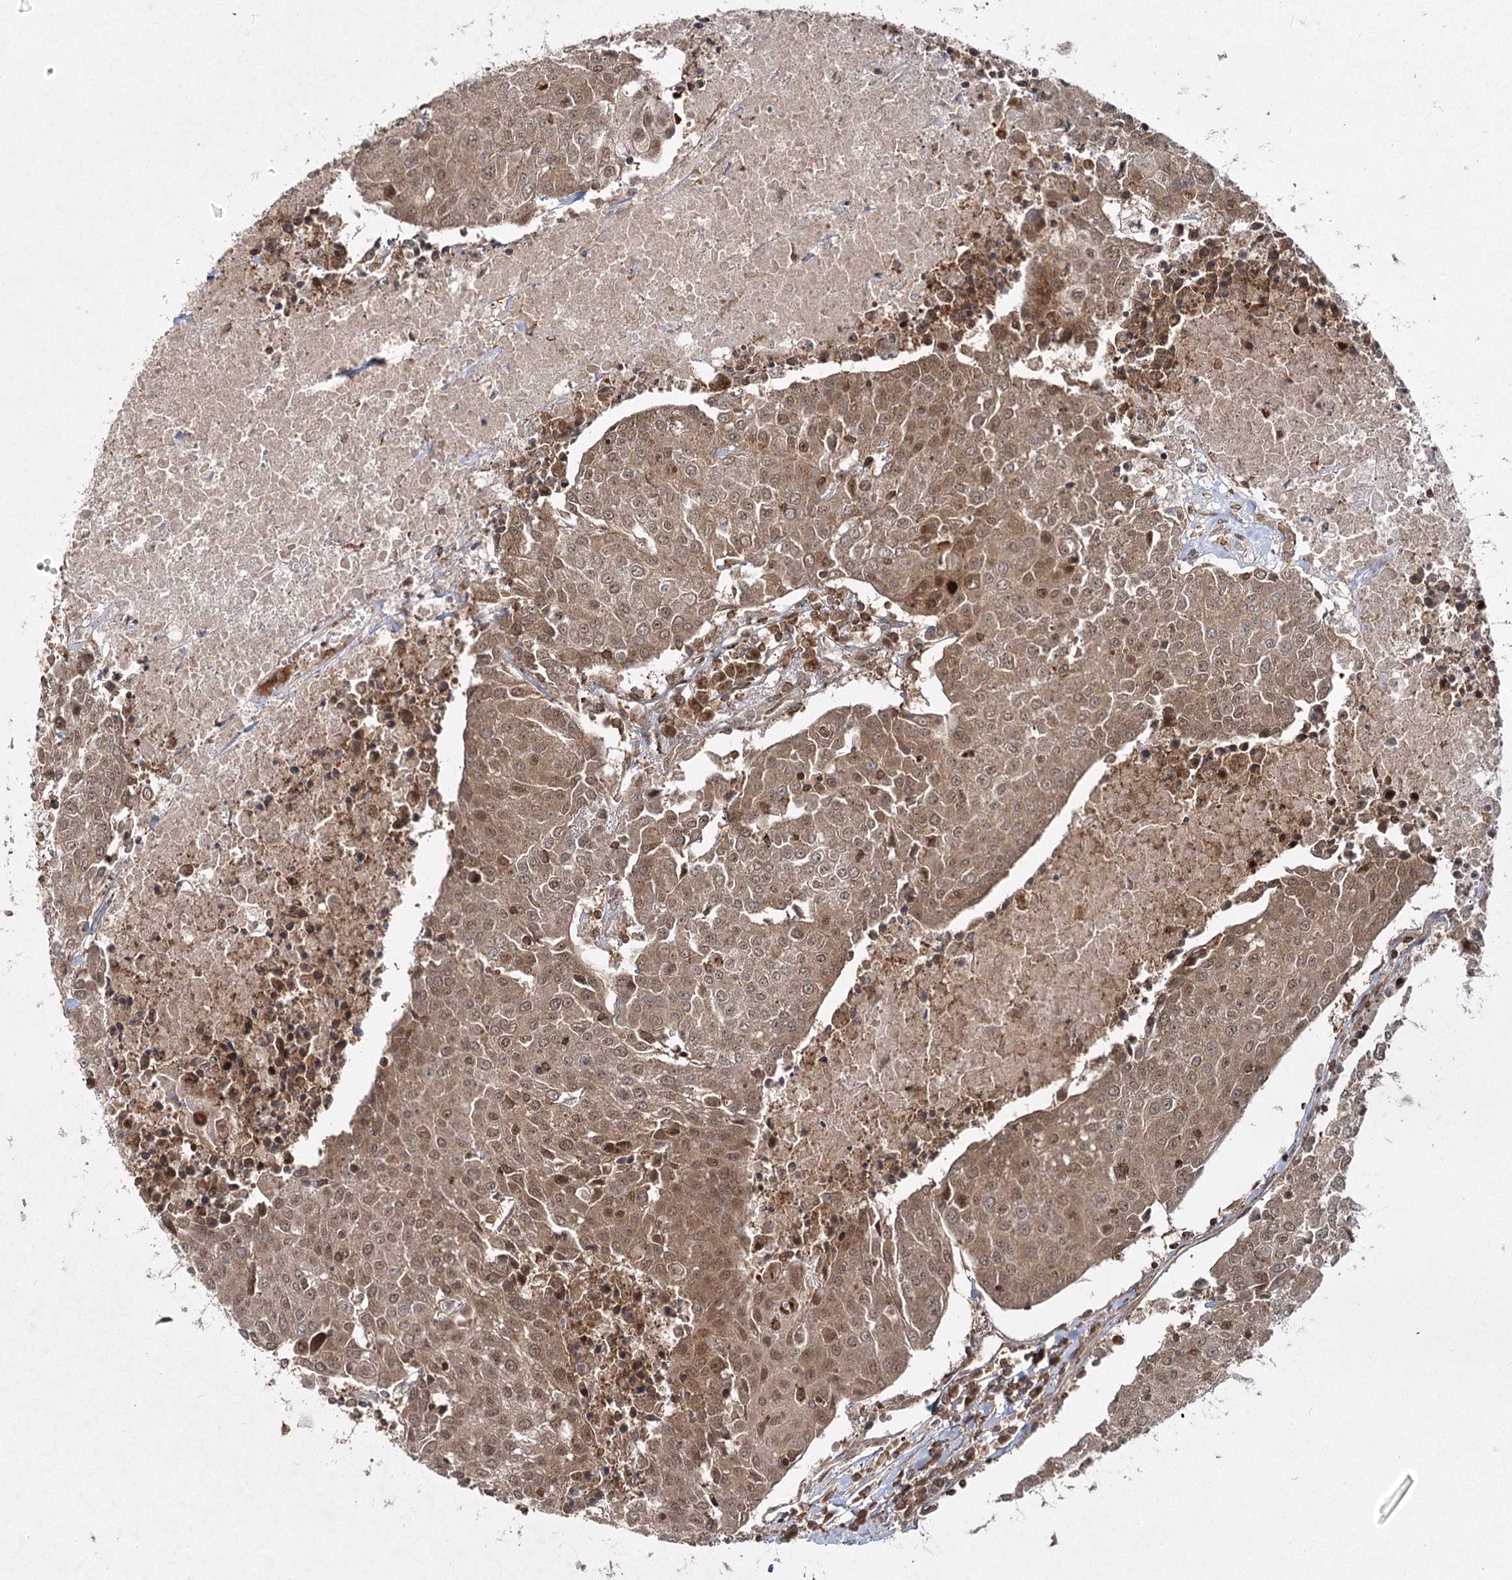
{"staining": {"intensity": "moderate", "quantity": ">75%", "location": "cytoplasmic/membranous,nuclear"}, "tissue": "urothelial cancer", "cell_type": "Tumor cells", "image_type": "cancer", "snomed": [{"axis": "morphology", "description": "Urothelial carcinoma, High grade"}, {"axis": "topography", "description": "Urinary bladder"}], "caption": "Protein expression analysis of human urothelial cancer reveals moderate cytoplasmic/membranous and nuclear expression in approximately >75% of tumor cells.", "gene": "MDFIC", "patient": {"sex": "female", "age": 85}}